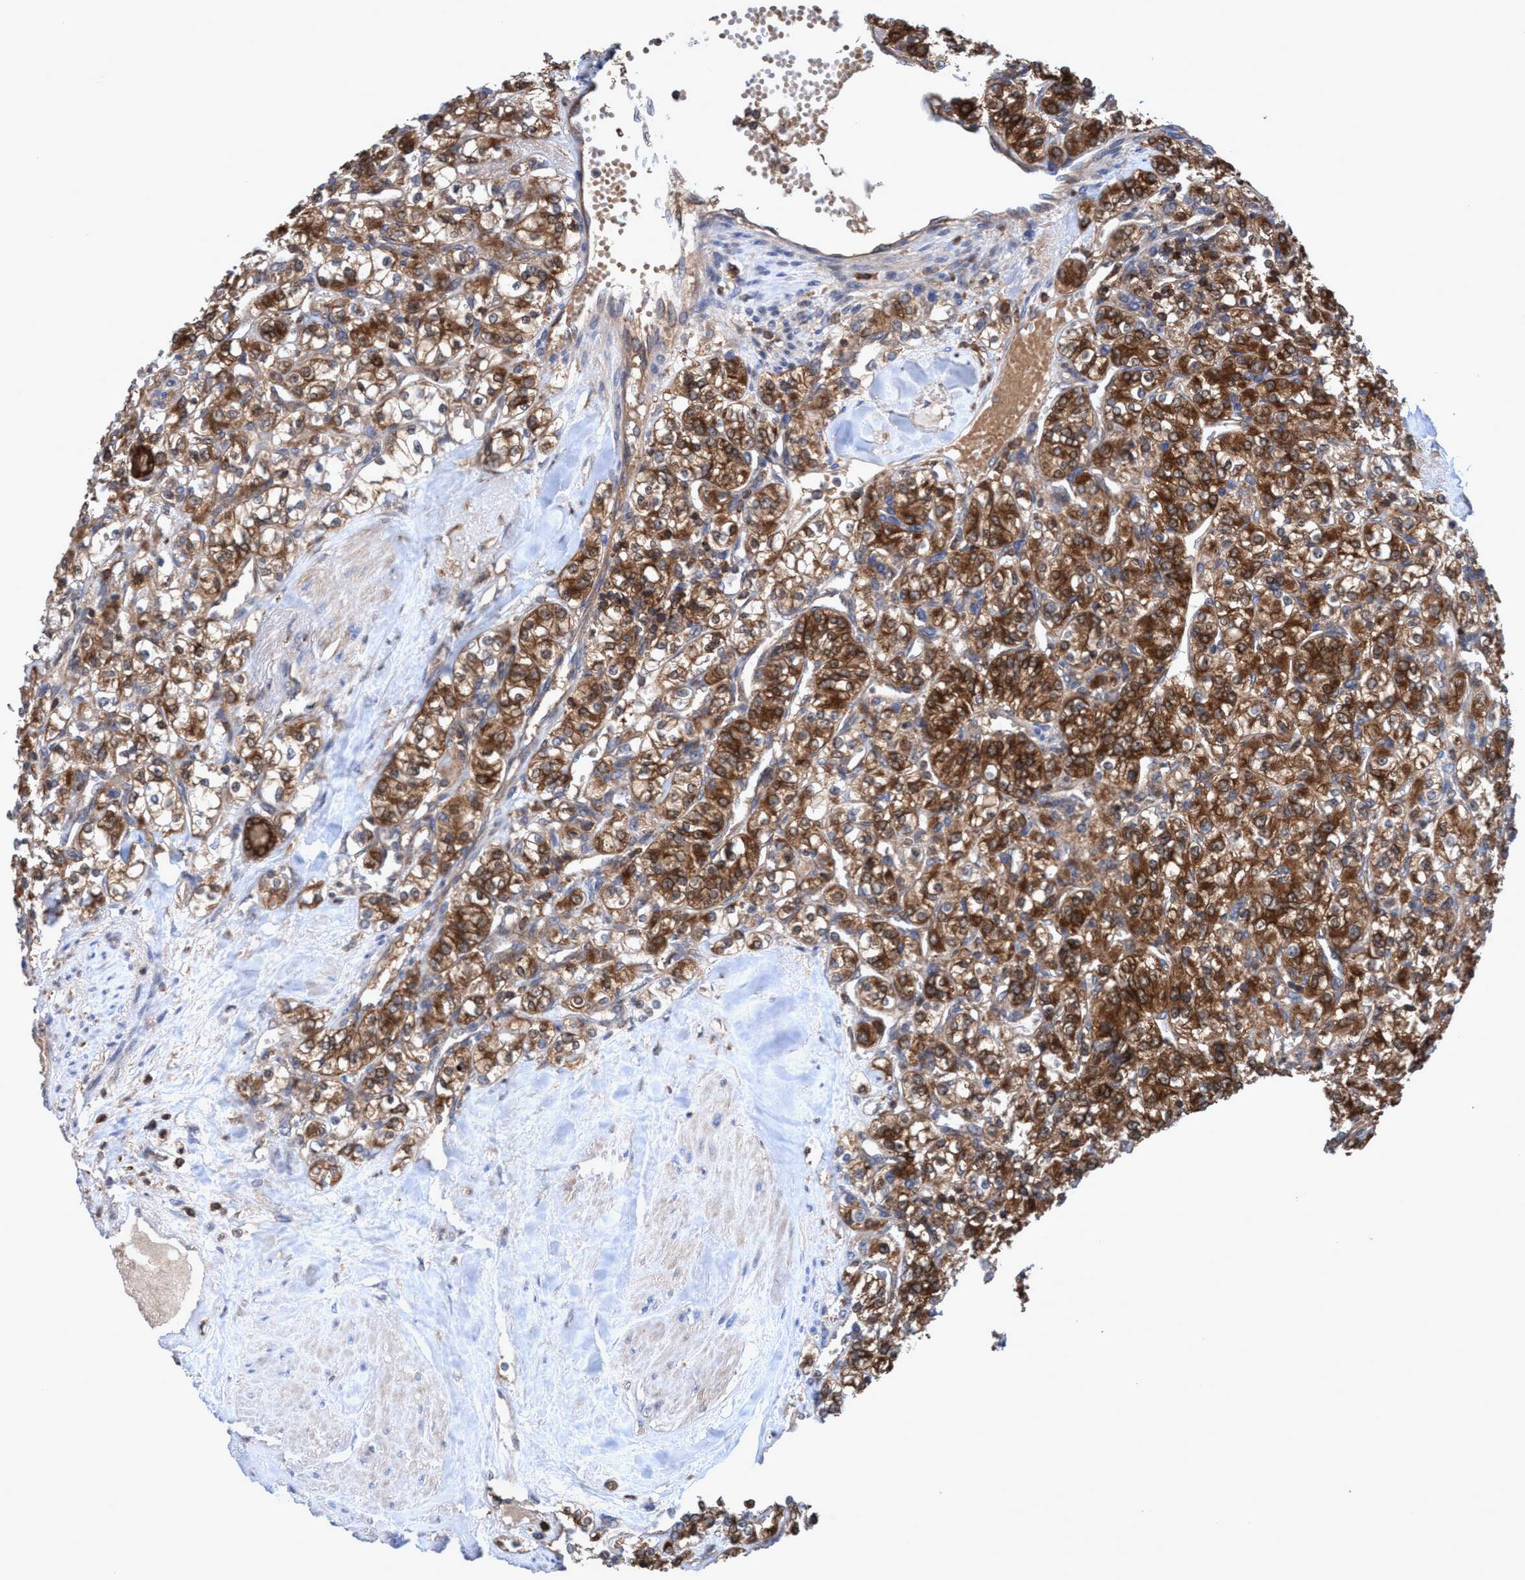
{"staining": {"intensity": "moderate", "quantity": ">75%", "location": "cytoplasmic/membranous"}, "tissue": "renal cancer", "cell_type": "Tumor cells", "image_type": "cancer", "snomed": [{"axis": "morphology", "description": "Adenocarcinoma, NOS"}, {"axis": "topography", "description": "Kidney"}], "caption": "Immunohistochemistry (IHC) photomicrograph of neoplastic tissue: human renal cancer (adenocarcinoma) stained using IHC shows medium levels of moderate protein expression localized specifically in the cytoplasmic/membranous of tumor cells, appearing as a cytoplasmic/membranous brown color.", "gene": "GLOD4", "patient": {"sex": "male", "age": 77}}